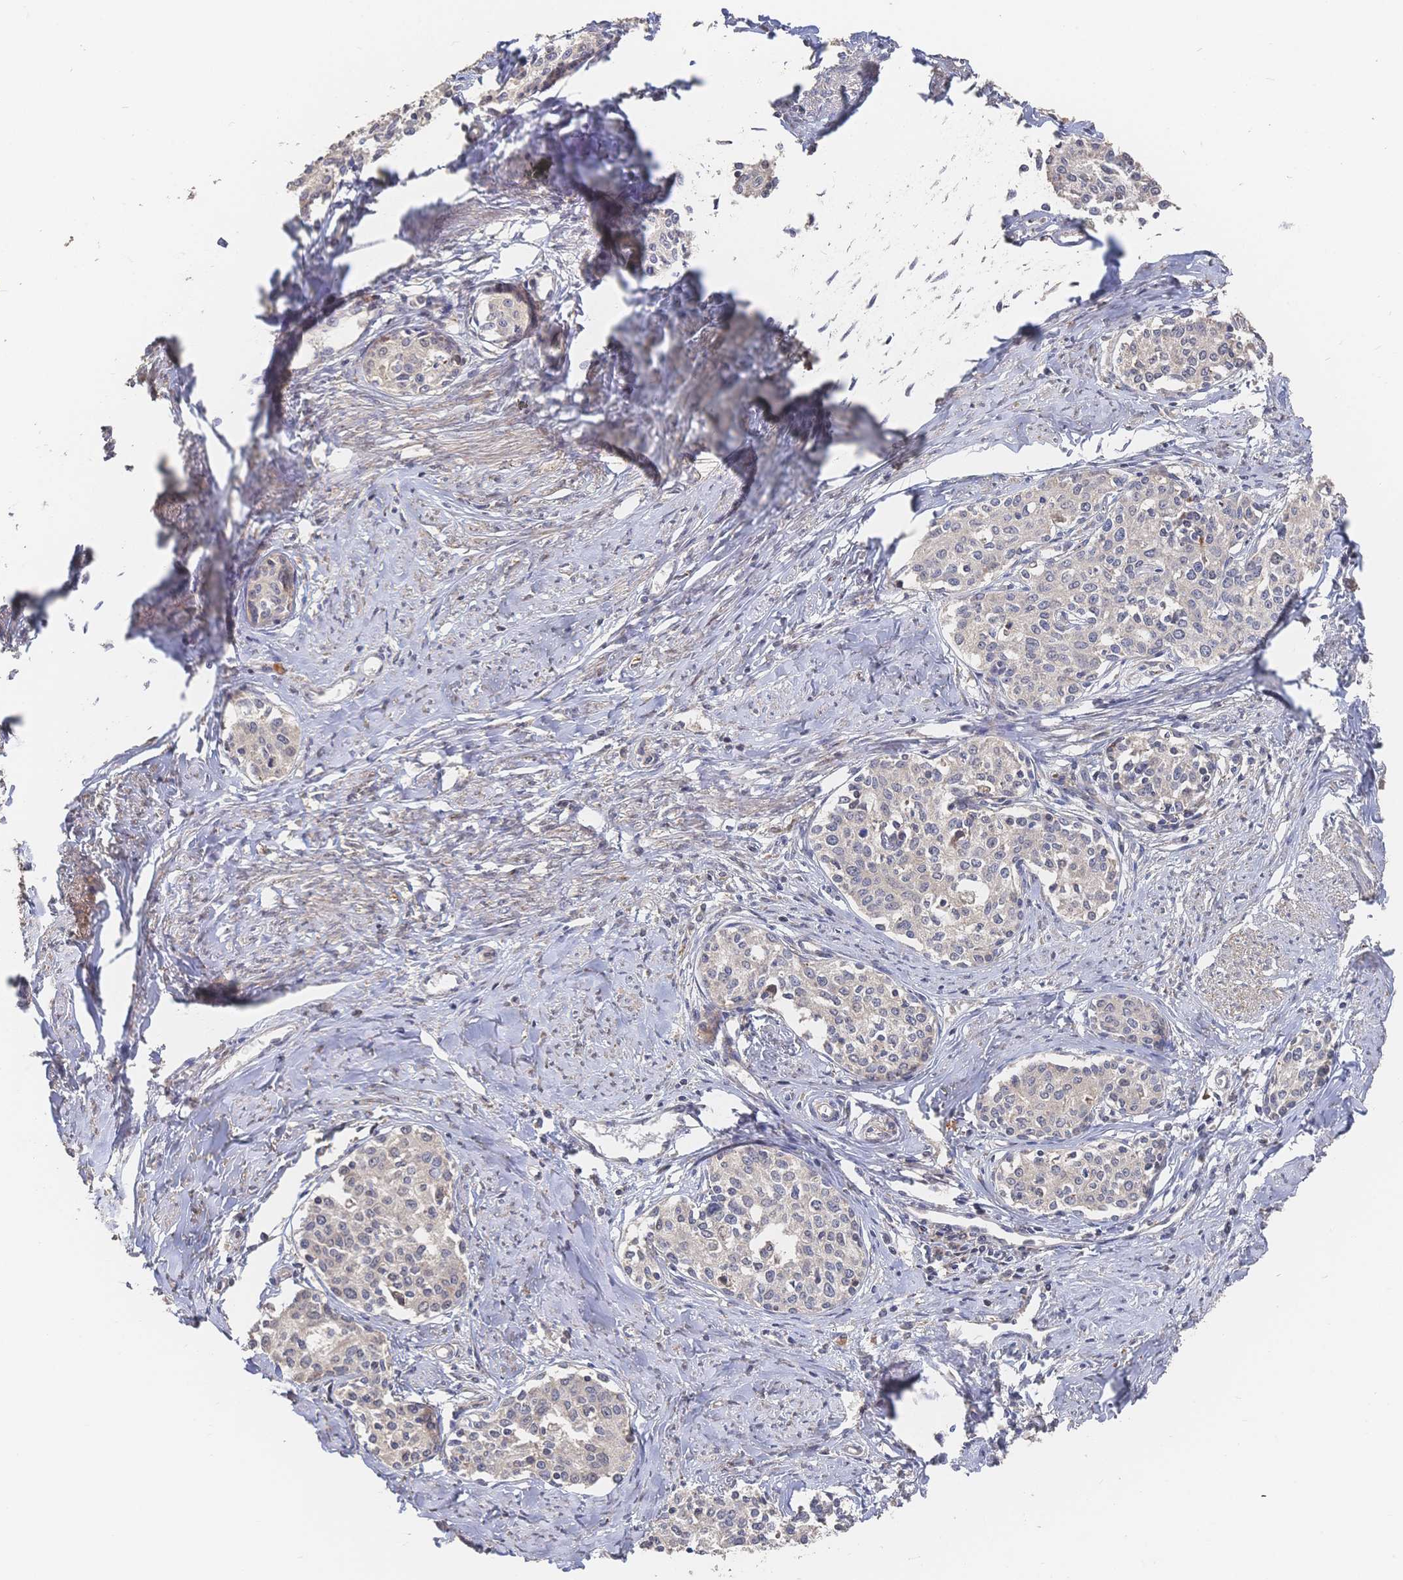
{"staining": {"intensity": "negative", "quantity": "none", "location": "none"}, "tissue": "cervical cancer", "cell_type": "Tumor cells", "image_type": "cancer", "snomed": [{"axis": "morphology", "description": "Squamous cell carcinoma, NOS"}, {"axis": "morphology", "description": "Adenocarcinoma, NOS"}, {"axis": "topography", "description": "Cervix"}], "caption": "The photomicrograph displays no significant staining in tumor cells of cervical squamous cell carcinoma.", "gene": "DNAJA4", "patient": {"sex": "female", "age": 52}}